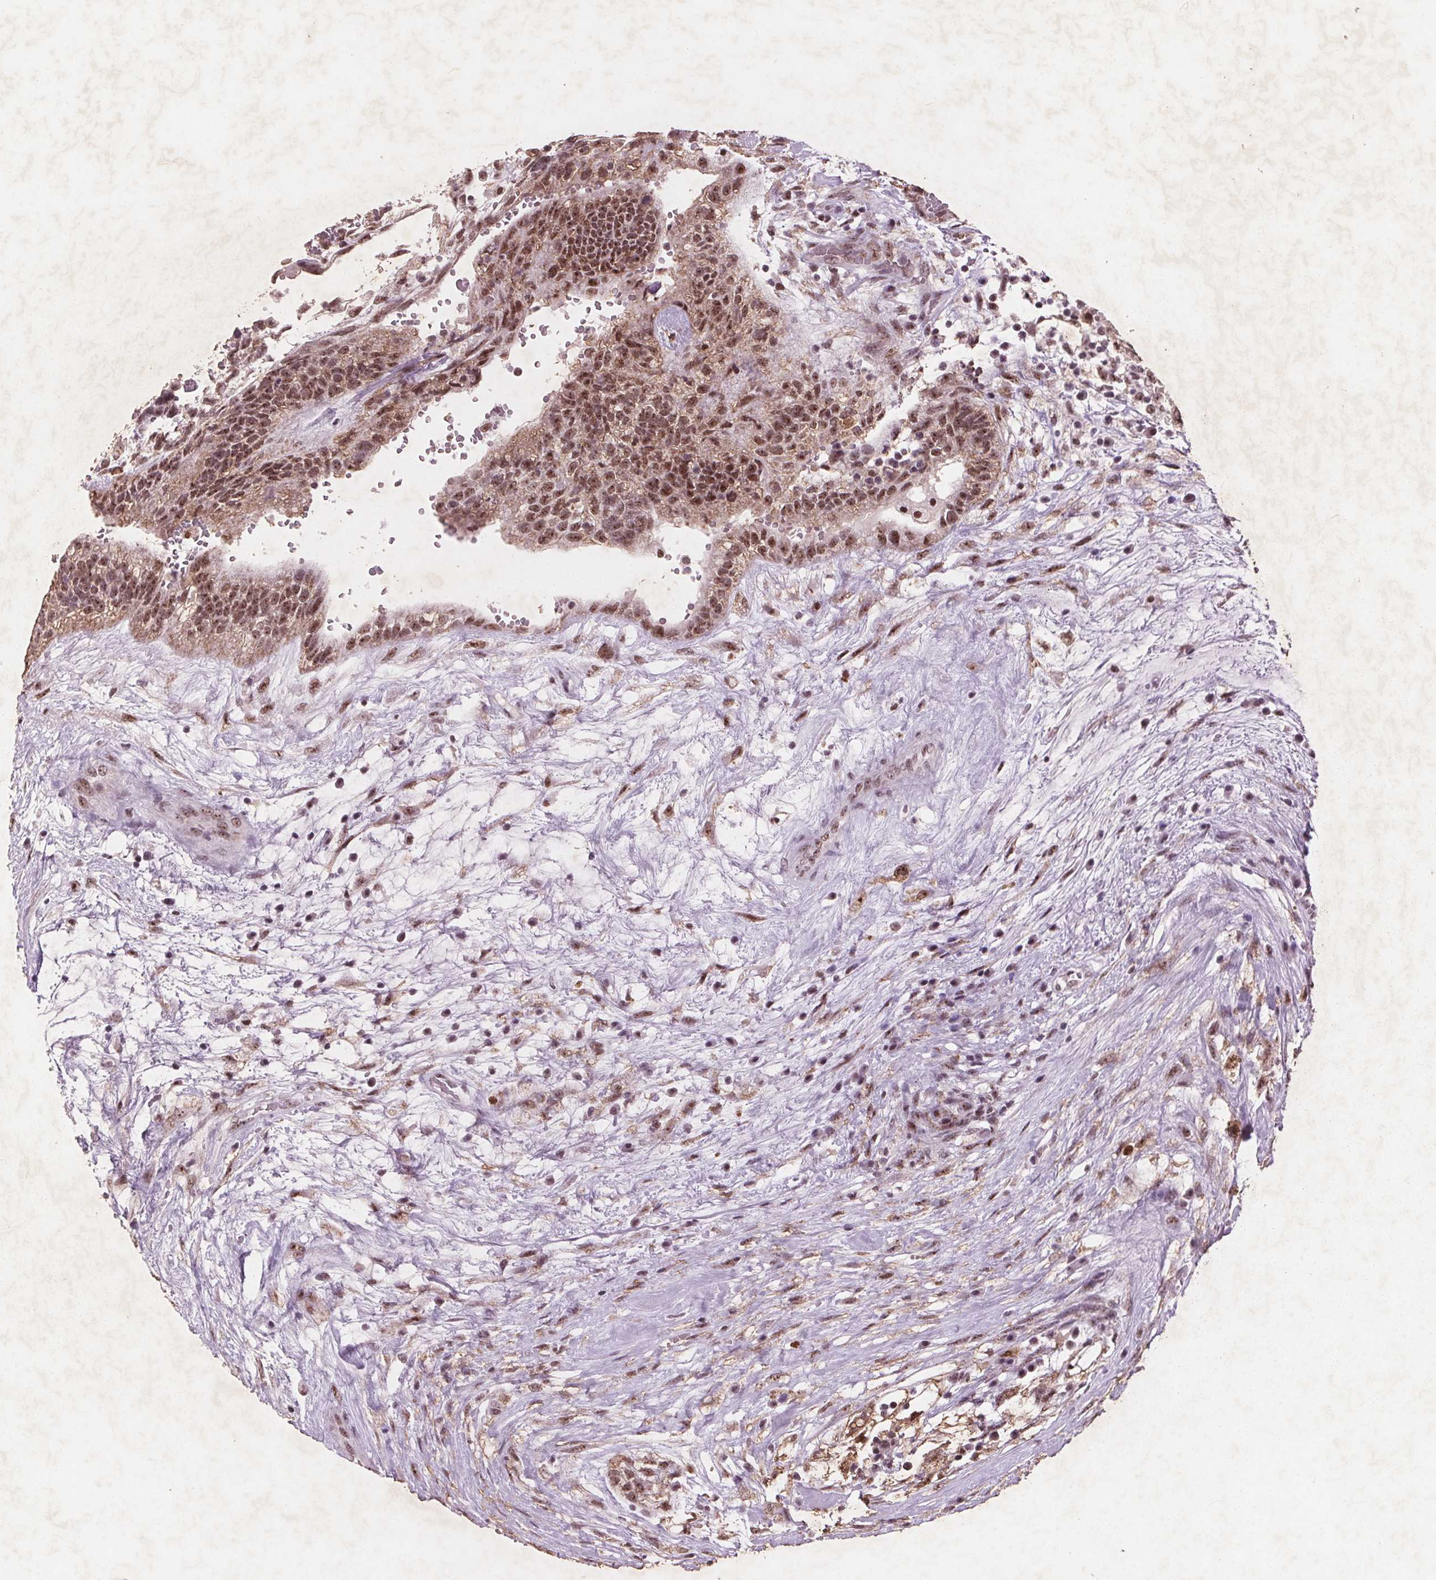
{"staining": {"intensity": "moderate", "quantity": ">75%", "location": "nuclear"}, "tissue": "testis cancer", "cell_type": "Tumor cells", "image_type": "cancer", "snomed": [{"axis": "morphology", "description": "Normal tissue, NOS"}, {"axis": "morphology", "description": "Carcinoma, Embryonal, NOS"}, {"axis": "topography", "description": "Testis"}], "caption": "Human testis cancer stained for a protein (brown) exhibits moderate nuclear positive expression in approximately >75% of tumor cells.", "gene": "RPS6KA2", "patient": {"sex": "male", "age": 32}}